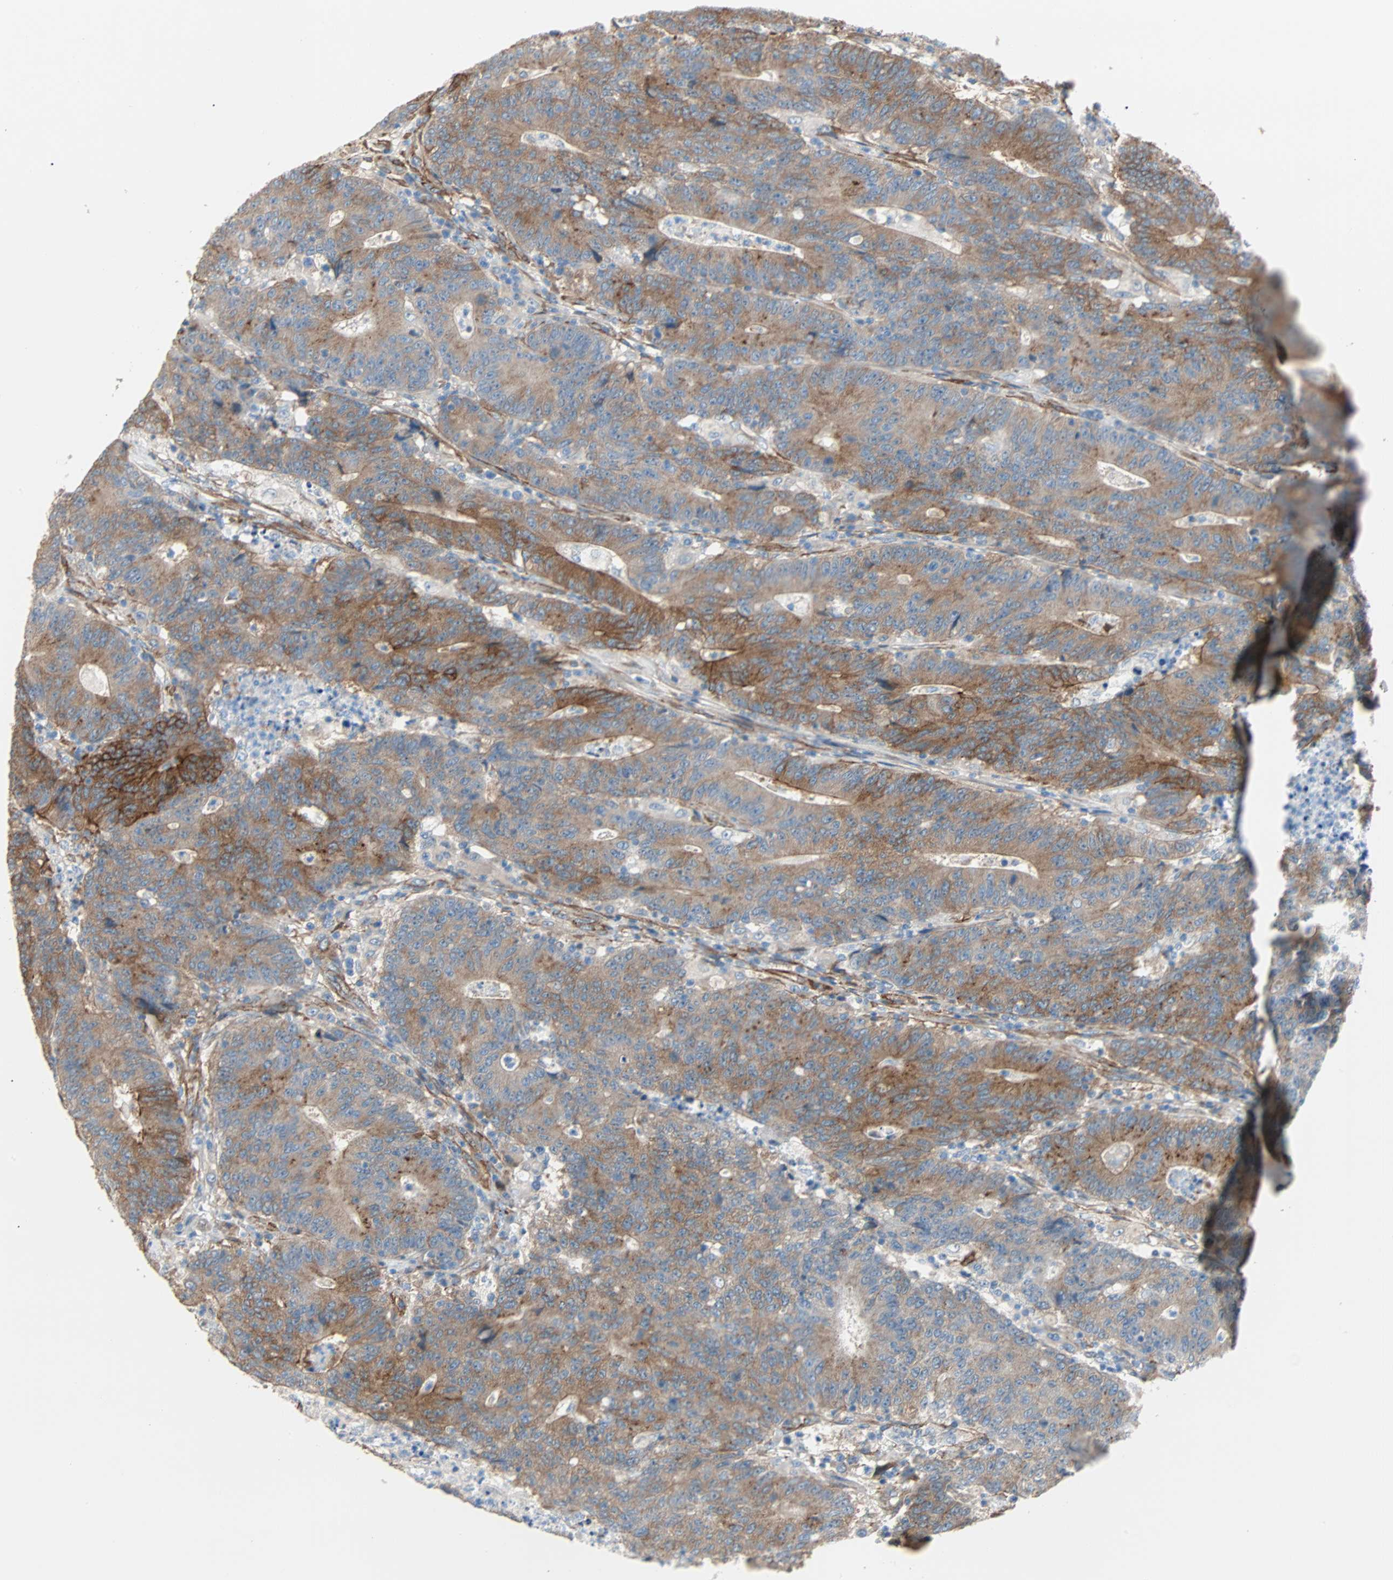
{"staining": {"intensity": "moderate", "quantity": ">75%", "location": "cytoplasmic/membranous"}, "tissue": "colorectal cancer", "cell_type": "Tumor cells", "image_type": "cancer", "snomed": [{"axis": "morphology", "description": "Normal tissue, NOS"}, {"axis": "morphology", "description": "Adenocarcinoma, NOS"}, {"axis": "topography", "description": "Colon"}], "caption": "This is an image of IHC staining of adenocarcinoma (colorectal), which shows moderate expression in the cytoplasmic/membranous of tumor cells.", "gene": "EPB41L2", "patient": {"sex": "female", "age": 75}}